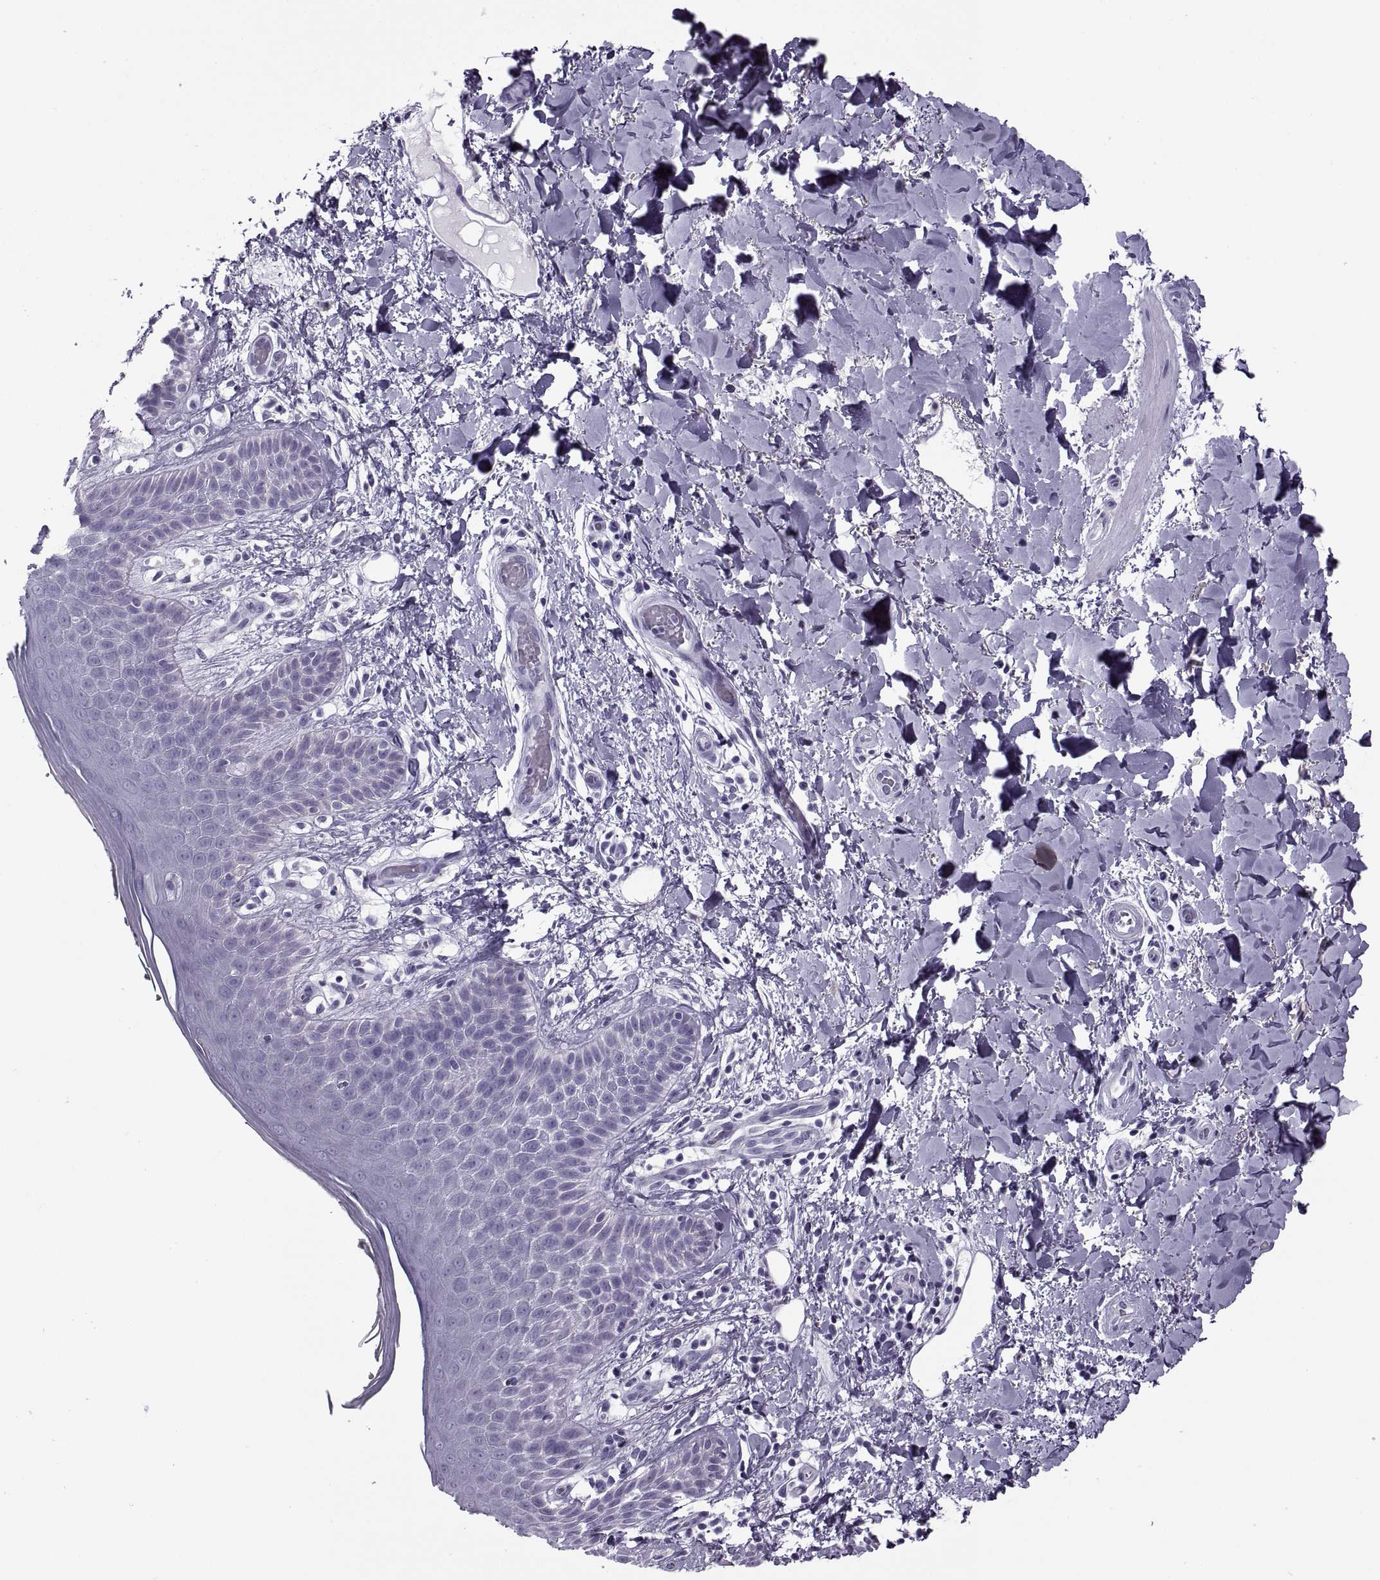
{"staining": {"intensity": "negative", "quantity": "none", "location": "none"}, "tissue": "skin", "cell_type": "Epidermal cells", "image_type": "normal", "snomed": [{"axis": "morphology", "description": "Normal tissue, NOS"}, {"axis": "topography", "description": "Anal"}], "caption": "High magnification brightfield microscopy of normal skin stained with DAB (3,3'-diaminobenzidine) (brown) and counterstained with hematoxylin (blue): epidermal cells show no significant expression. (DAB IHC, high magnification).", "gene": "RLBP1", "patient": {"sex": "male", "age": 36}}